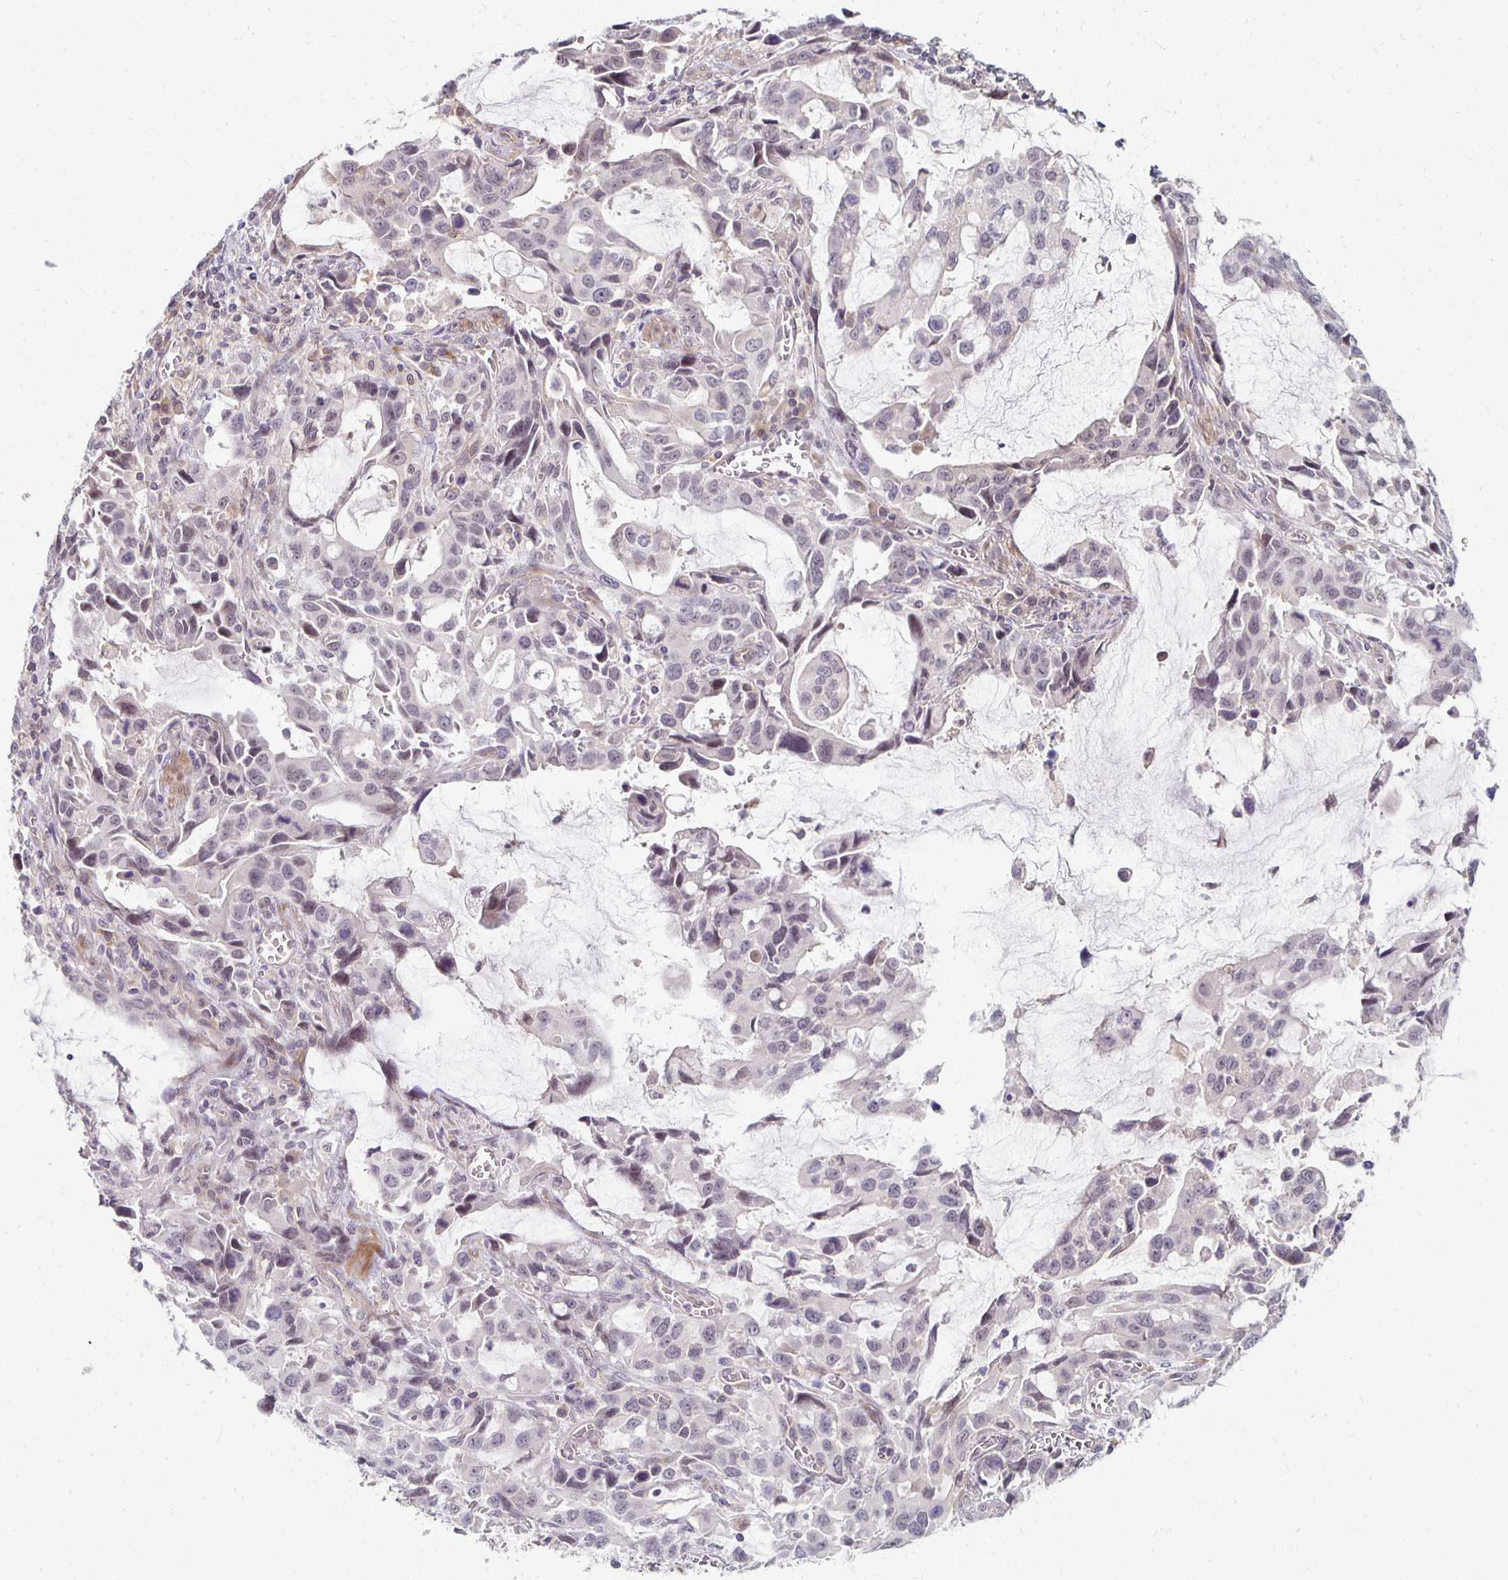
{"staining": {"intensity": "negative", "quantity": "none", "location": "none"}, "tissue": "stomach cancer", "cell_type": "Tumor cells", "image_type": "cancer", "snomed": [{"axis": "morphology", "description": "Adenocarcinoma, NOS"}, {"axis": "topography", "description": "Stomach, upper"}], "caption": "DAB (3,3'-diaminobenzidine) immunohistochemical staining of stomach cancer shows no significant positivity in tumor cells. (Brightfield microscopy of DAB immunohistochemistry at high magnification).", "gene": "PRKCB", "patient": {"sex": "male", "age": 85}}